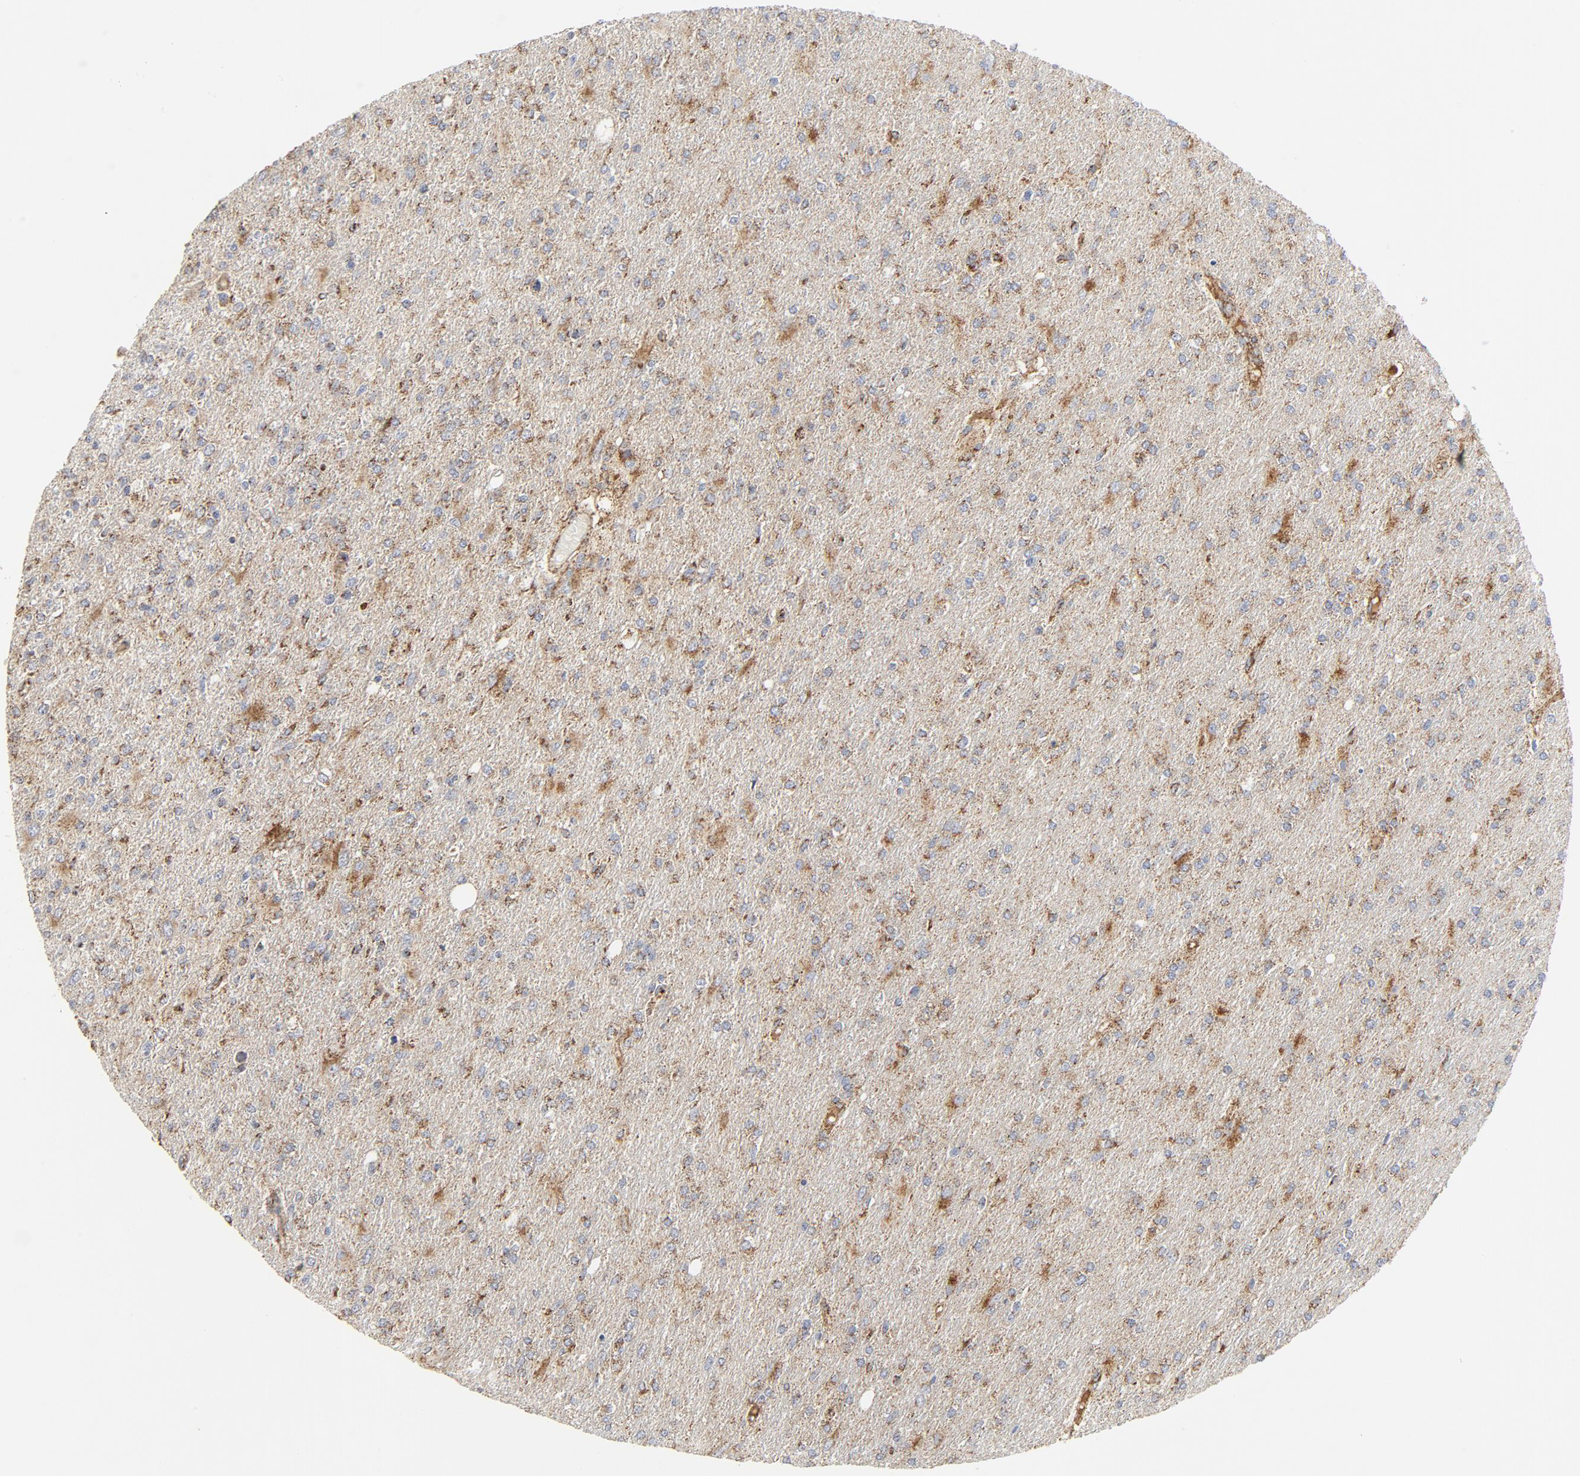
{"staining": {"intensity": "moderate", "quantity": ">75%", "location": "cytoplasmic/membranous"}, "tissue": "glioma", "cell_type": "Tumor cells", "image_type": "cancer", "snomed": [{"axis": "morphology", "description": "Glioma, malignant, High grade"}, {"axis": "topography", "description": "Cerebral cortex"}], "caption": "Protein analysis of malignant glioma (high-grade) tissue displays moderate cytoplasmic/membranous positivity in approximately >75% of tumor cells.", "gene": "PCNX4", "patient": {"sex": "male", "age": 76}}